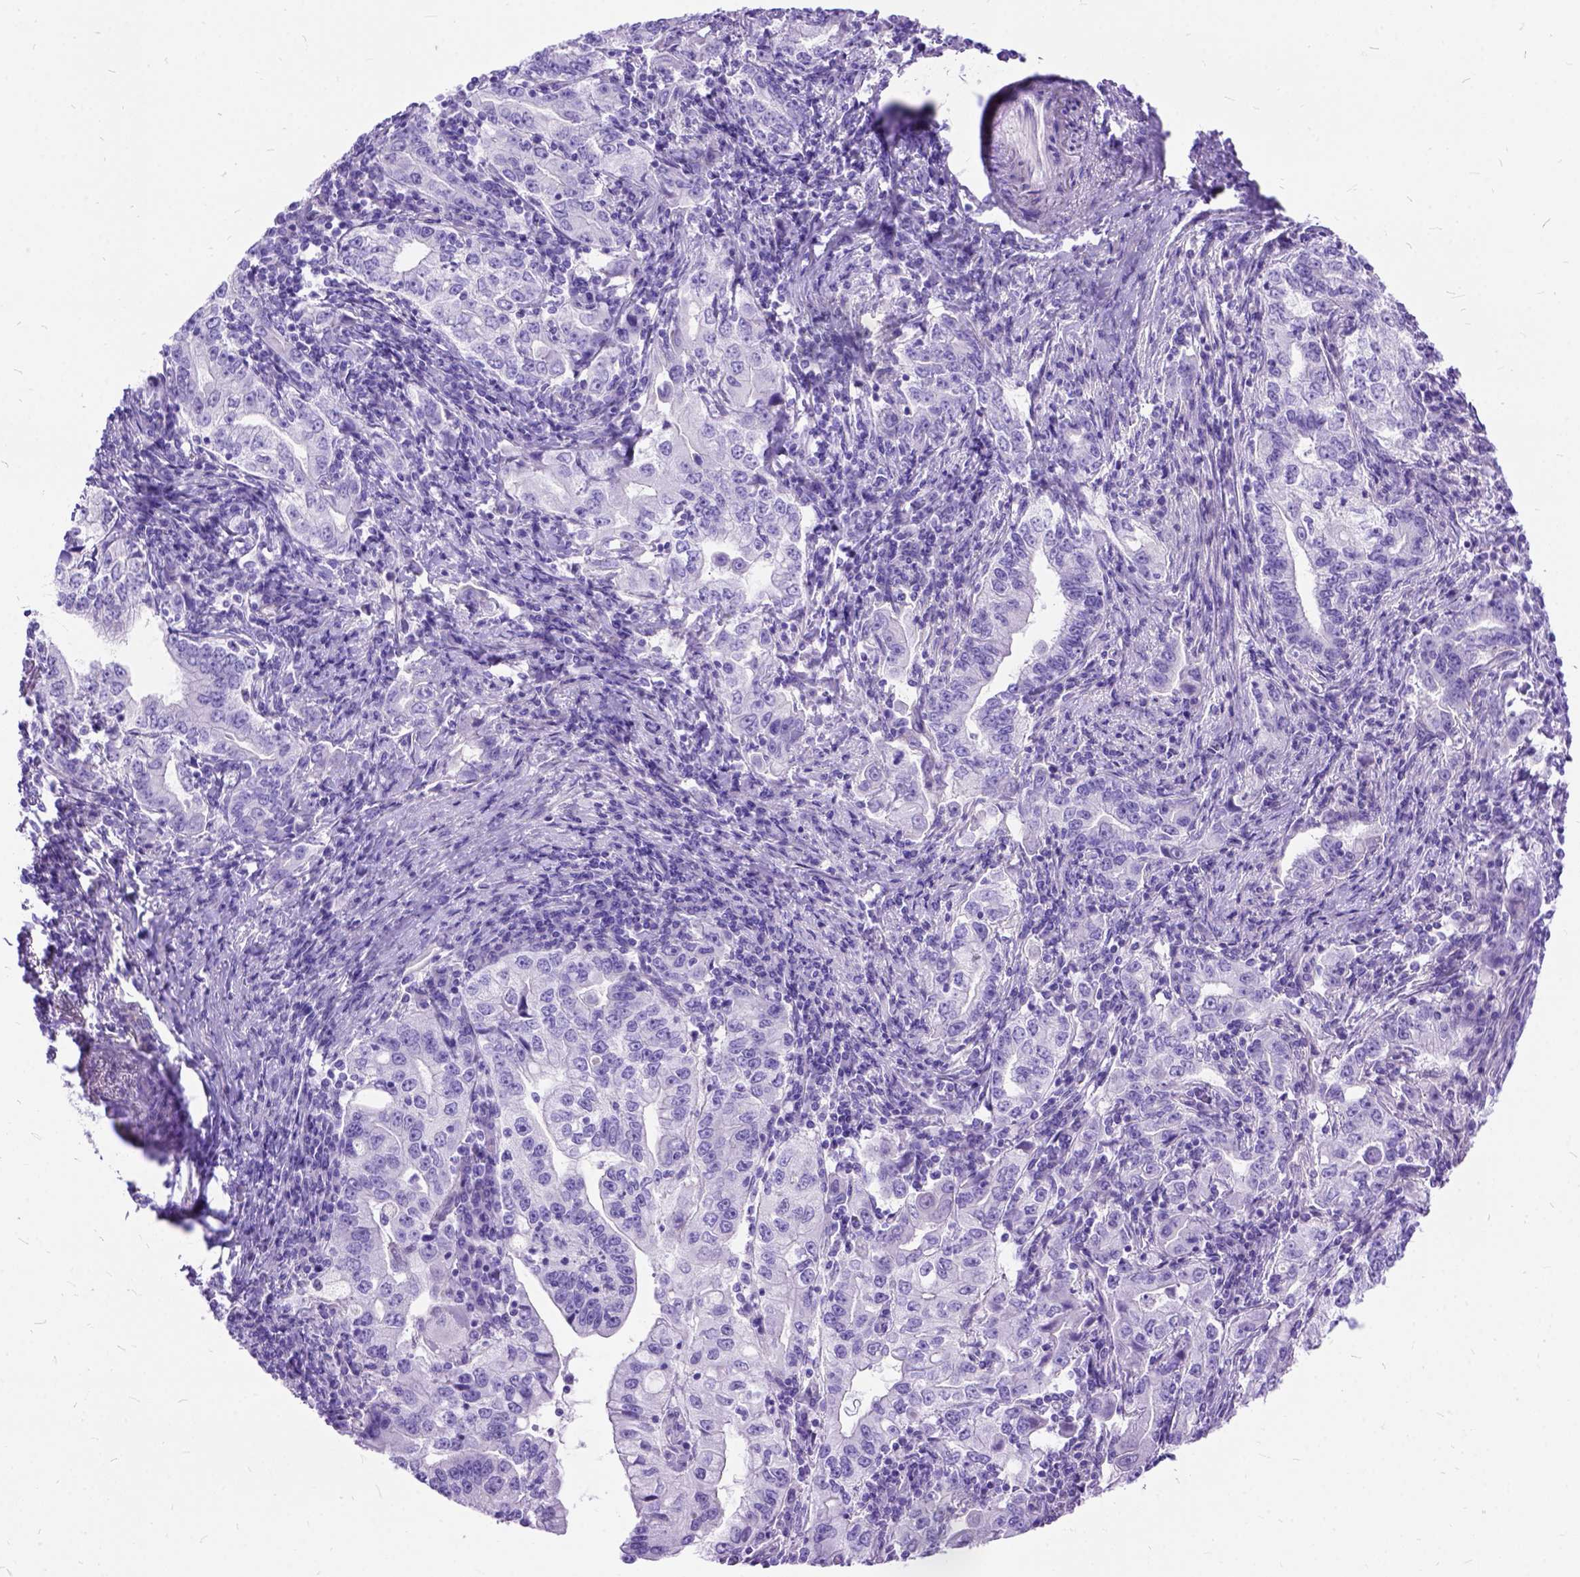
{"staining": {"intensity": "negative", "quantity": "none", "location": "none"}, "tissue": "stomach cancer", "cell_type": "Tumor cells", "image_type": "cancer", "snomed": [{"axis": "morphology", "description": "Adenocarcinoma, NOS"}, {"axis": "topography", "description": "Stomach, lower"}], "caption": "The micrograph exhibits no significant staining in tumor cells of stomach cancer (adenocarcinoma).", "gene": "ARL9", "patient": {"sex": "female", "age": 72}}